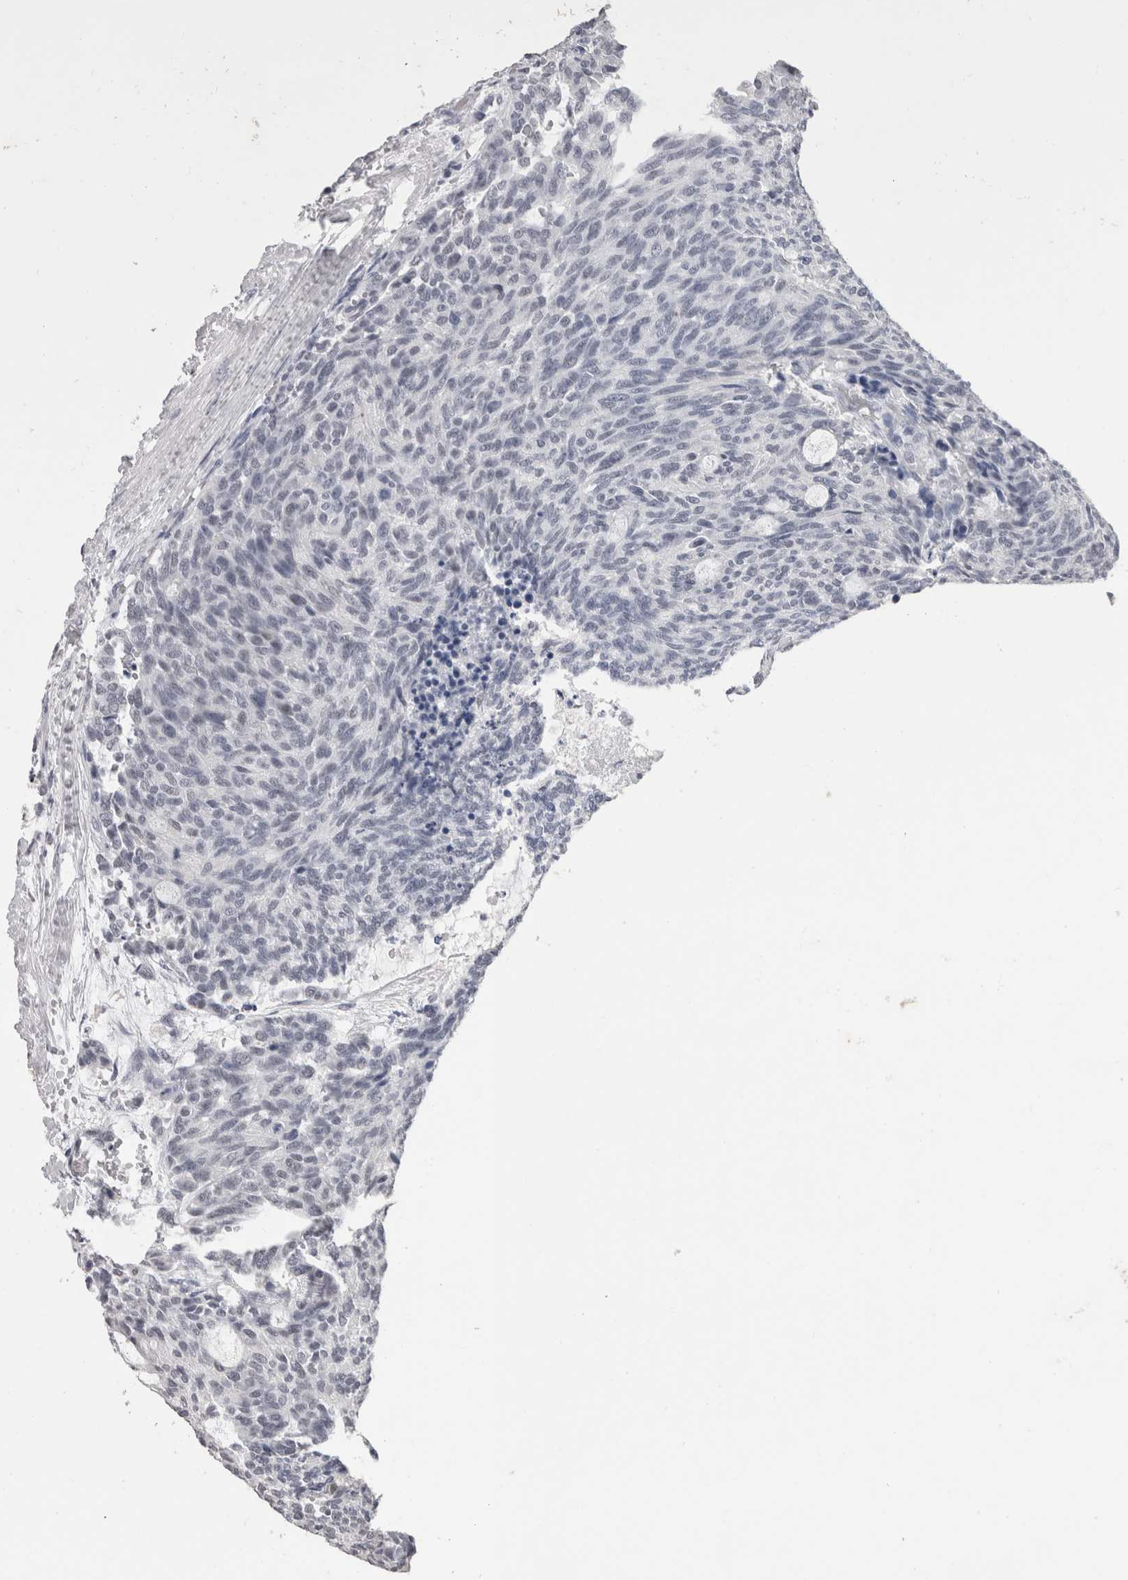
{"staining": {"intensity": "negative", "quantity": "none", "location": "none"}, "tissue": "carcinoid", "cell_type": "Tumor cells", "image_type": "cancer", "snomed": [{"axis": "morphology", "description": "Carcinoid, malignant, NOS"}, {"axis": "topography", "description": "Pancreas"}], "caption": "DAB (3,3'-diaminobenzidine) immunohistochemical staining of human carcinoid exhibits no significant expression in tumor cells.", "gene": "DDX17", "patient": {"sex": "female", "age": 54}}